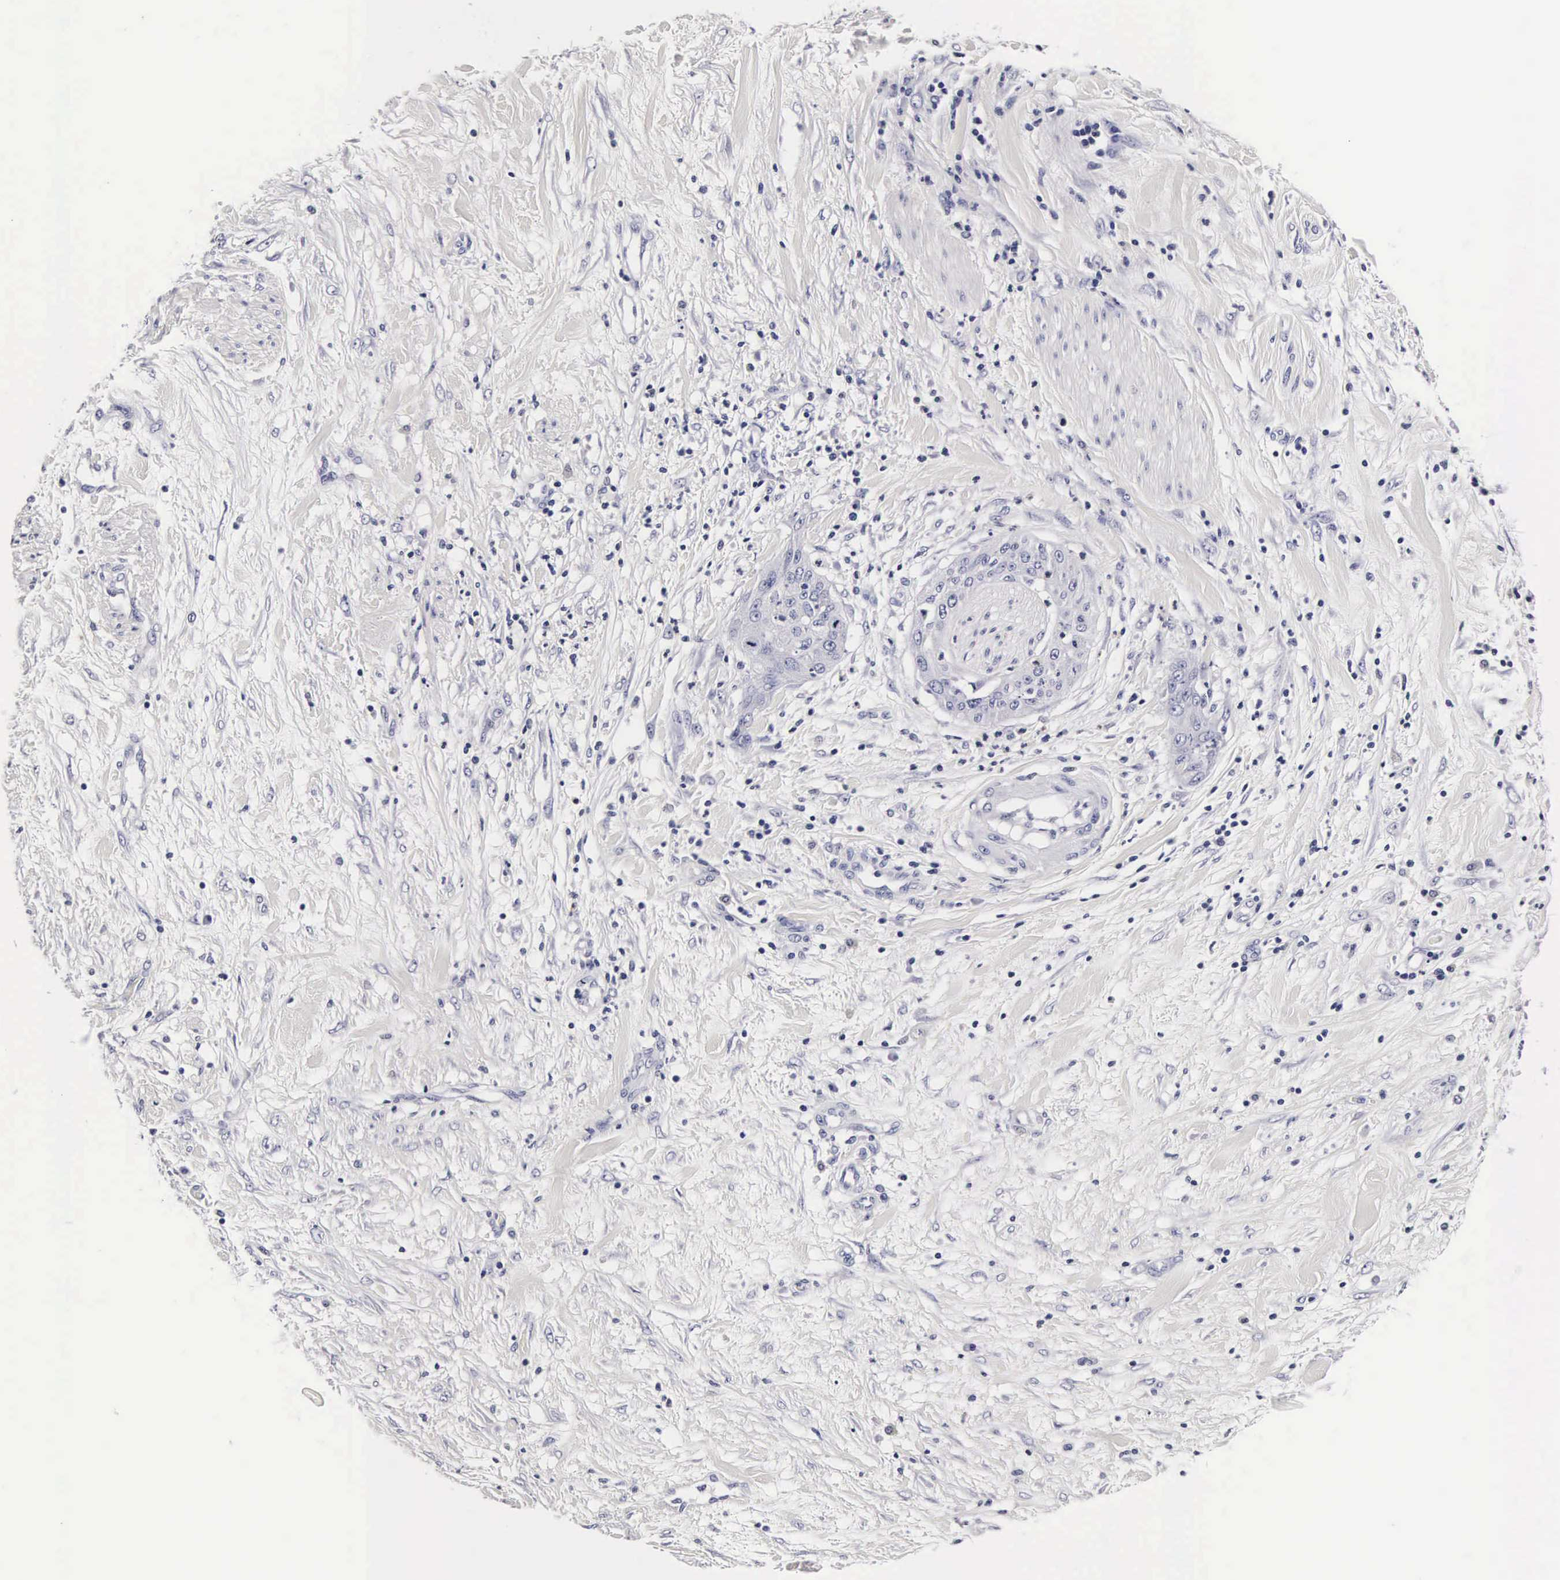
{"staining": {"intensity": "negative", "quantity": "none", "location": "none"}, "tissue": "cervical cancer", "cell_type": "Tumor cells", "image_type": "cancer", "snomed": [{"axis": "morphology", "description": "Squamous cell carcinoma, NOS"}, {"axis": "topography", "description": "Cervix"}], "caption": "Tumor cells are negative for protein expression in human squamous cell carcinoma (cervical).", "gene": "RNASE6", "patient": {"sex": "female", "age": 41}}